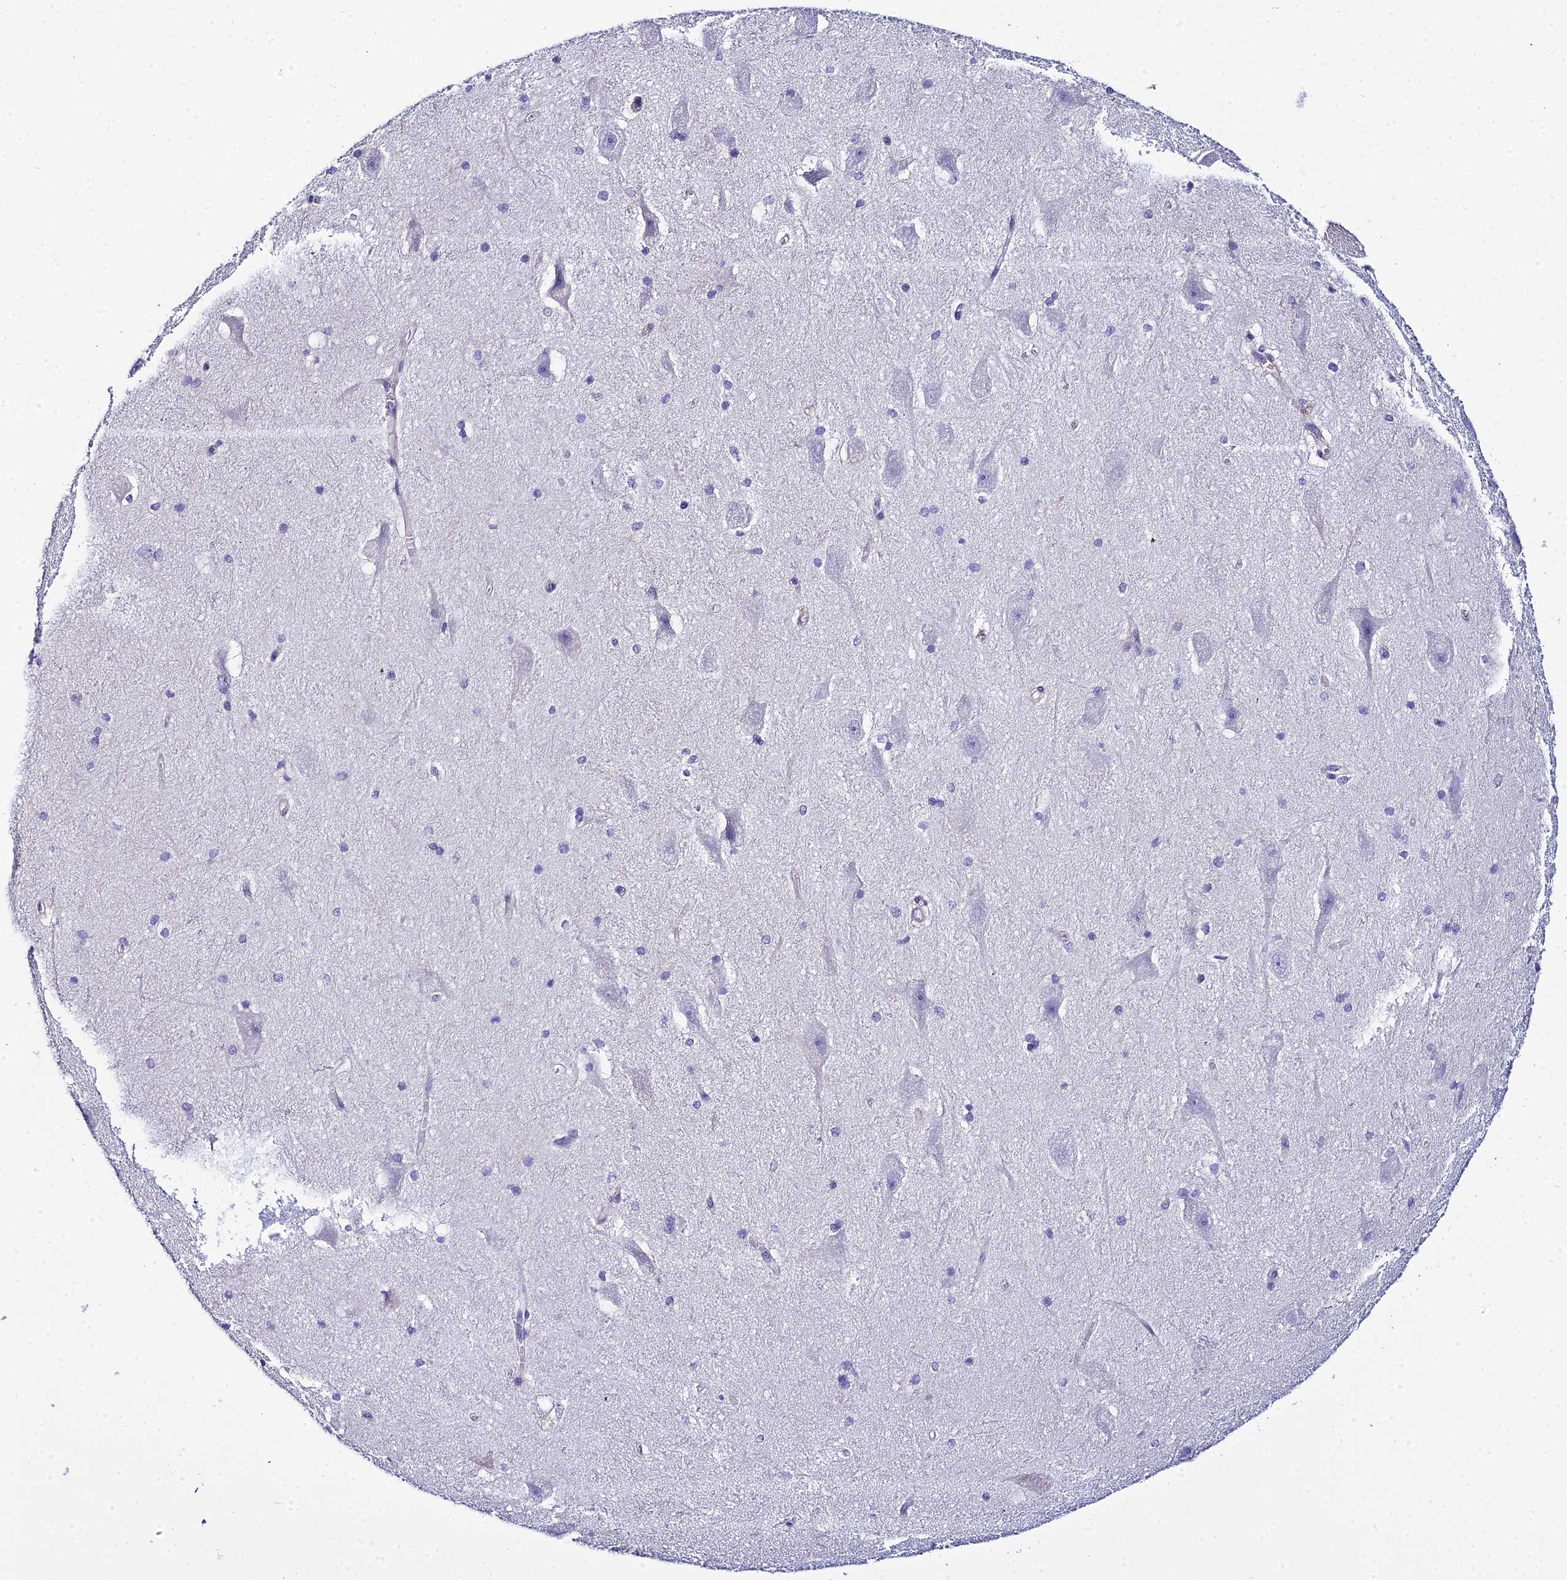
{"staining": {"intensity": "negative", "quantity": "none", "location": "none"}, "tissue": "hippocampus", "cell_type": "Glial cells", "image_type": "normal", "snomed": [{"axis": "morphology", "description": "Normal tissue, NOS"}, {"axis": "topography", "description": "Hippocampus"}], "caption": "Glial cells show no significant protein positivity in normal hippocampus. Brightfield microscopy of immunohistochemistry (IHC) stained with DAB (3,3'-diaminobenzidine) (brown) and hematoxylin (blue), captured at high magnification.", "gene": "ZNF628", "patient": {"sex": "female", "age": 19}}